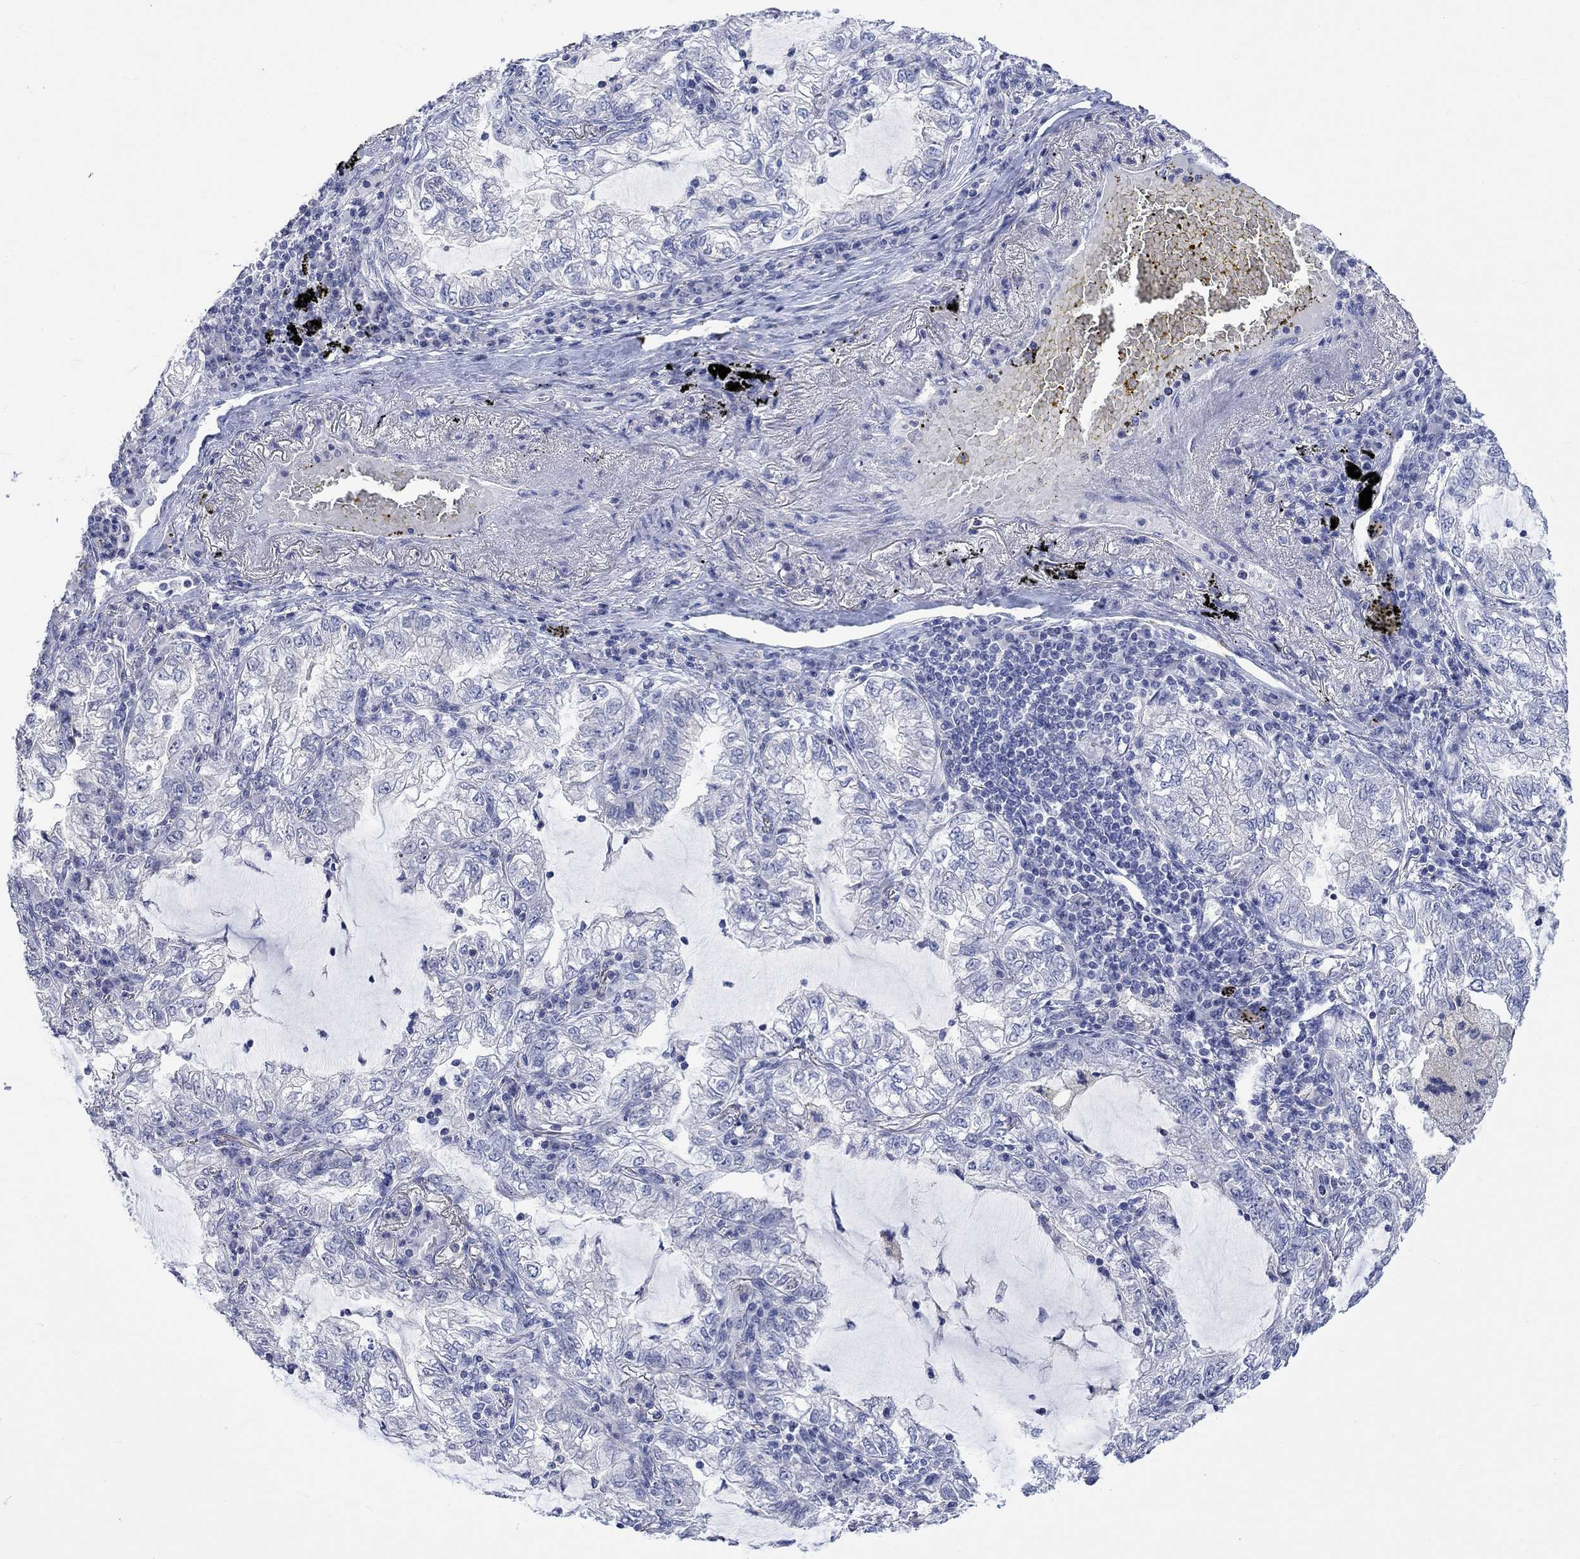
{"staining": {"intensity": "negative", "quantity": "none", "location": "none"}, "tissue": "lung cancer", "cell_type": "Tumor cells", "image_type": "cancer", "snomed": [{"axis": "morphology", "description": "Adenocarcinoma, NOS"}, {"axis": "topography", "description": "Lung"}], "caption": "Lung cancer was stained to show a protein in brown. There is no significant staining in tumor cells.", "gene": "AGRP", "patient": {"sex": "female", "age": 73}}